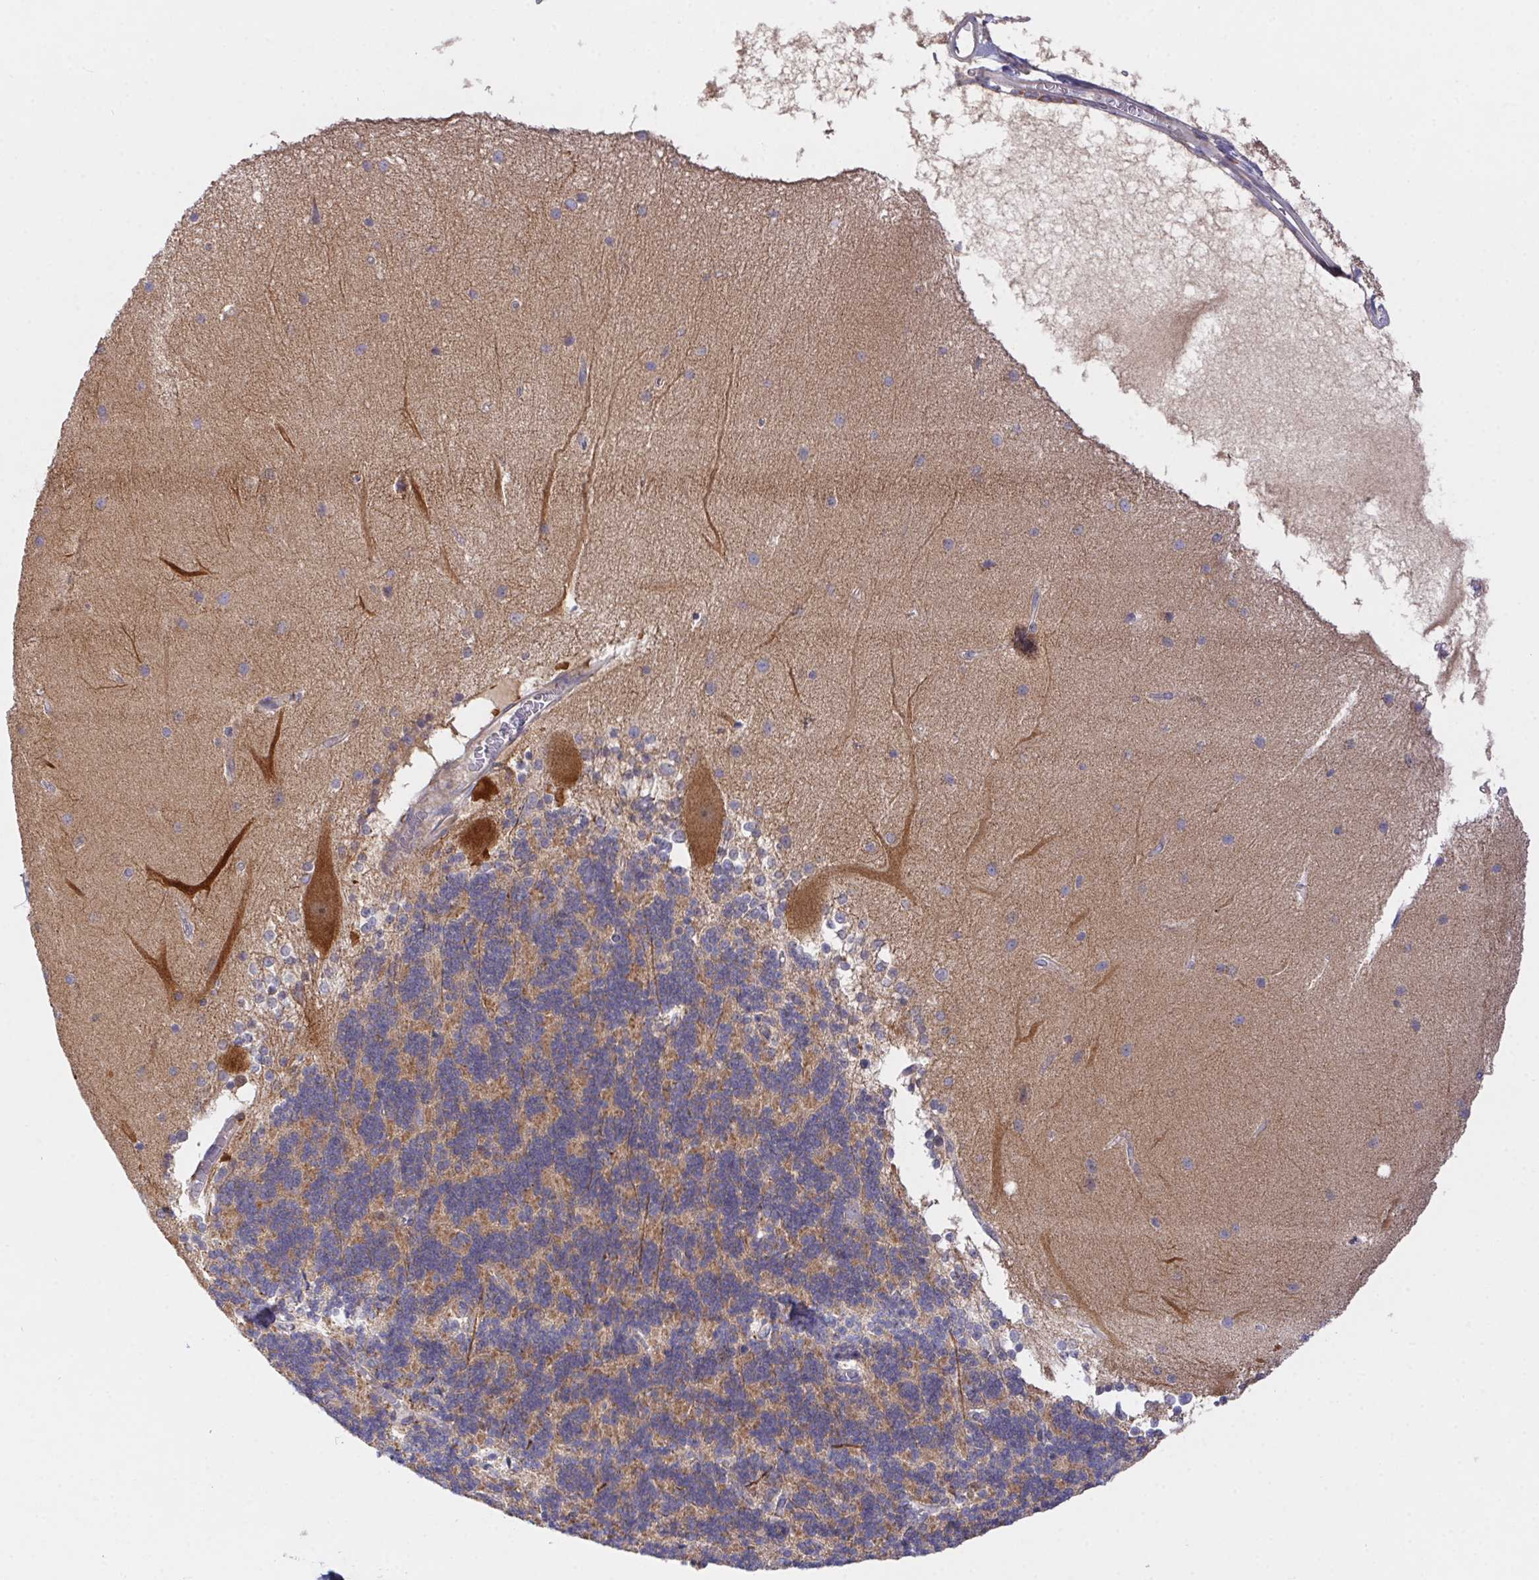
{"staining": {"intensity": "moderate", "quantity": "<25%", "location": "cytoplasmic/membranous"}, "tissue": "cerebellum", "cell_type": "Cells in granular layer", "image_type": "normal", "snomed": [{"axis": "morphology", "description": "Normal tissue, NOS"}, {"axis": "topography", "description": "Cerebellum"}], "caption": "IHC photomicrograph of benign cerebellum stained for a protein (brown), which reveals low levels of moderate cytoplasmic/membranous expression in approximately <25% of cells in granular layer.", "gene": "FAM241A", "patient": {"sex": "female", "age": 54}}